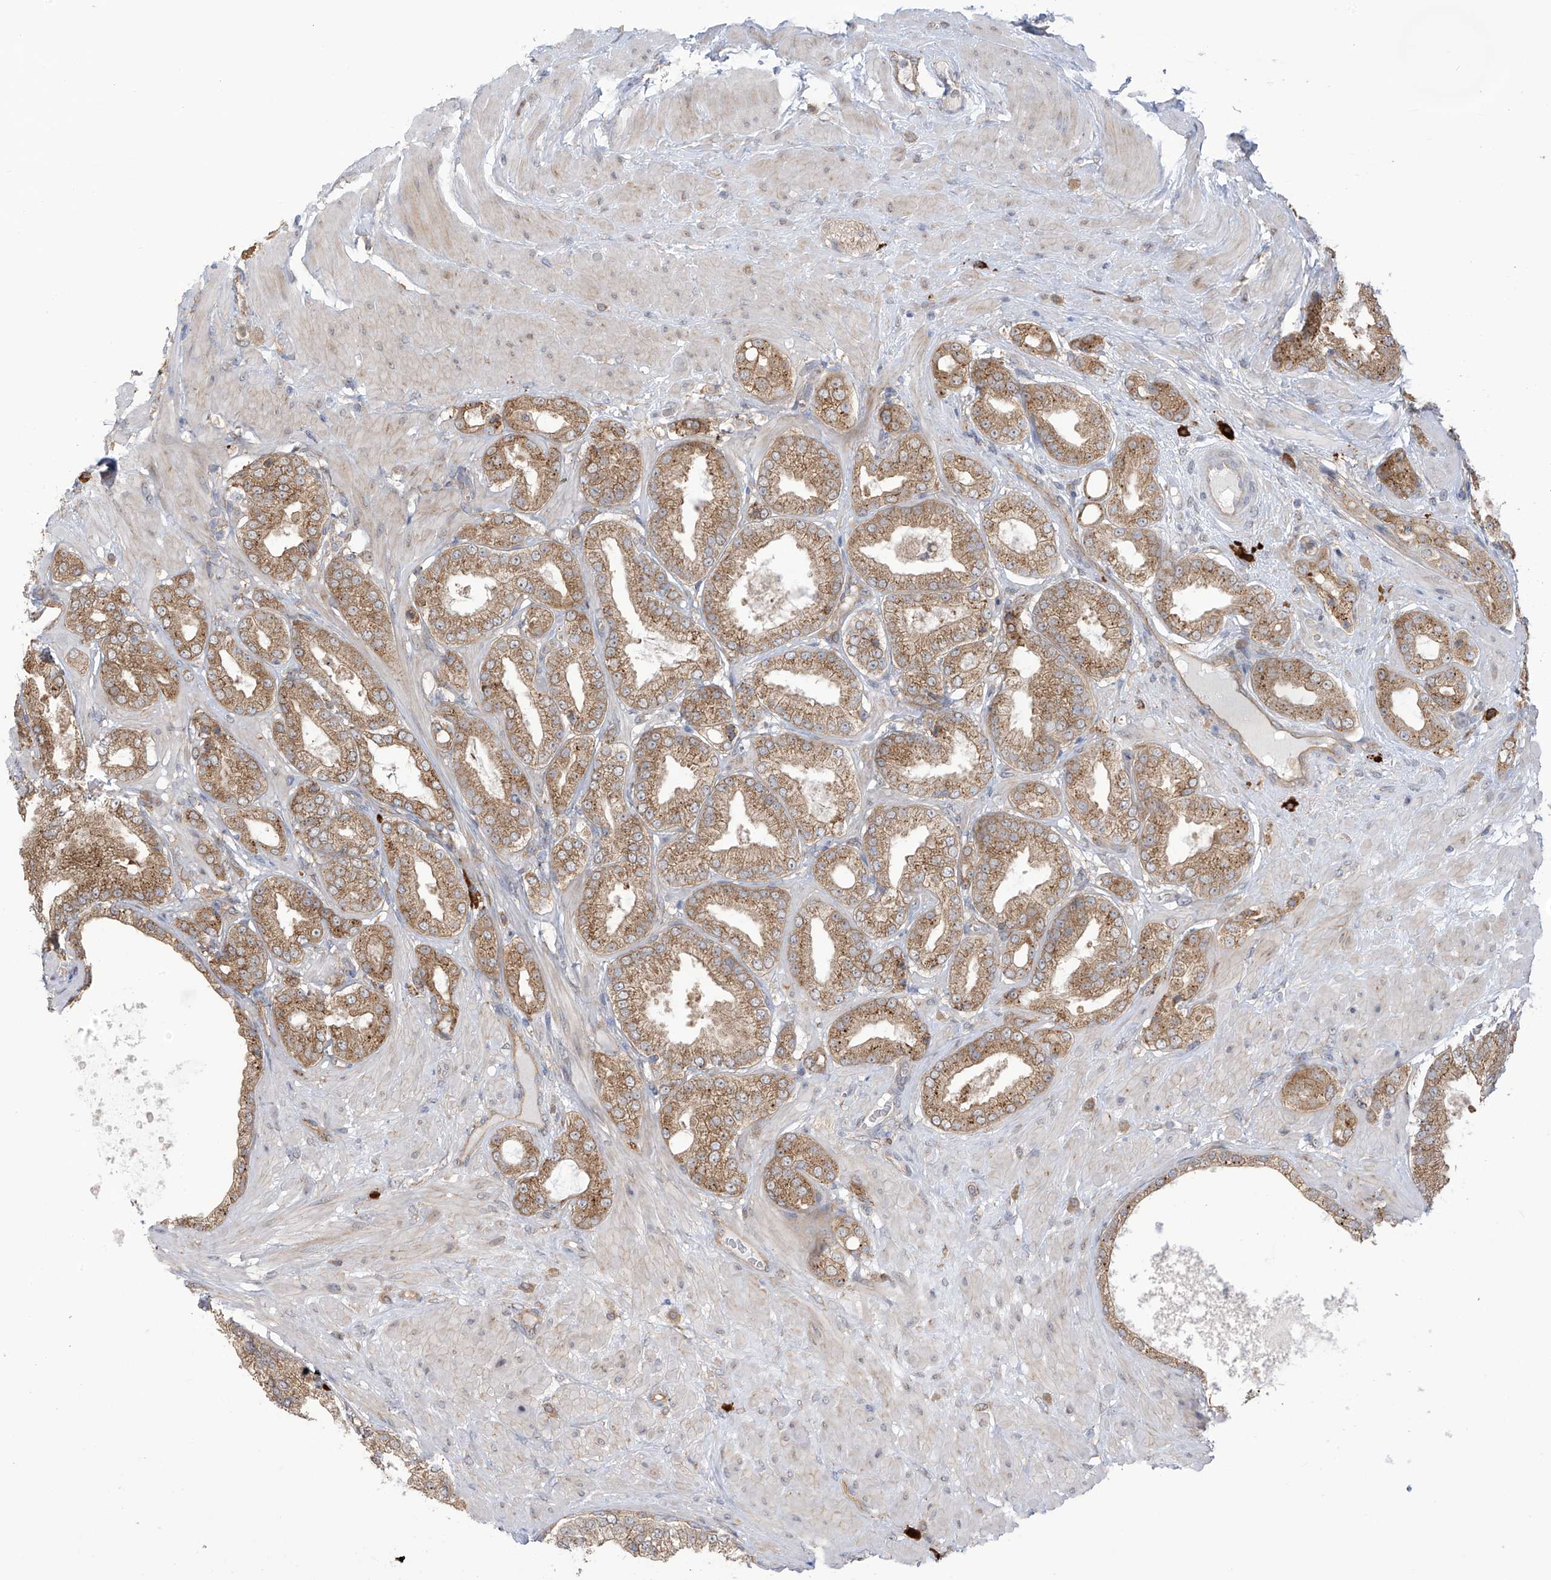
{"staining": {"intensity": "moderate", "quantity": ">75%", "location": "cytoplasmic/membranous"}, "tissue": "prostate cancer", "cell_type": "Tumor cells", "image_type": "cancer", "snomed": [{"axis": "morphology", "description": "Adenocarcinoma, Low grade"}, {"axis": "topography", "description": "Prostate"}], "caption": "Low-grade adenocarcinoma (prostate) stained for a protein (brown) displays moderate cytoplasmic/membranous positive expression in approximately >75% of tumor cells.", "gene": "KIAA1522", "patient": {"sex": "male", "age": 63}}